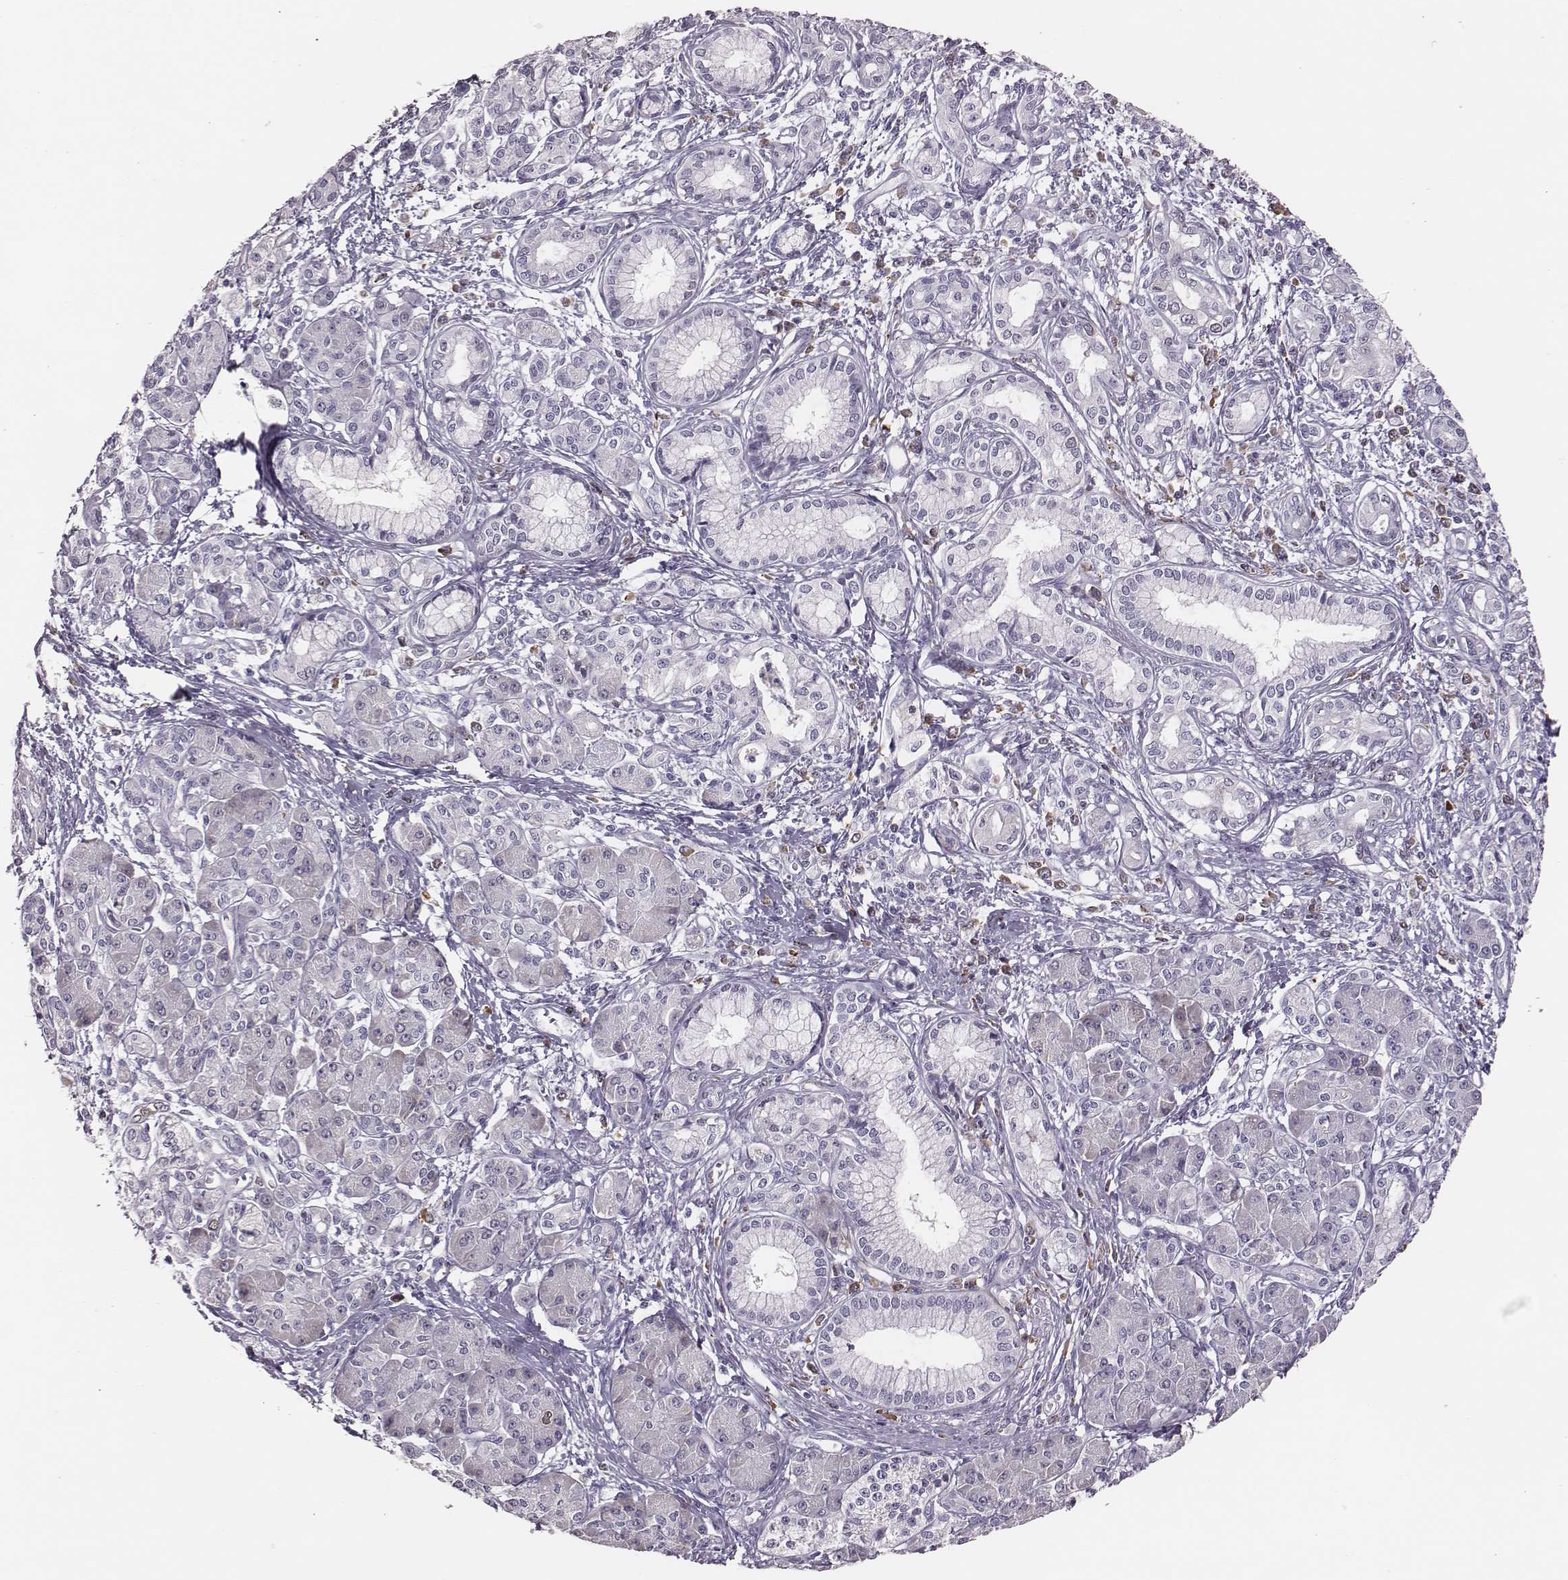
{"staining": {"intensity": "negative", "quantity": "none", "location": "none"}, "tissue": "pancreatic cancer", "cell_type": "Tumor cells", "image_type": "cancer", "snomed": [{"axis": "morphology", "description": "Adenocarcinoma, NOS"}, {"axis": "topography", "description": "Pancreas"}], "caption": "A high-resolution image shows immunohistochemistry staining of adenocarcinoma (pancreatic), which exhibits no significant staining in tumor cells.", "gene": "PBK", "patient": {"sex": "male", "age": 70}}